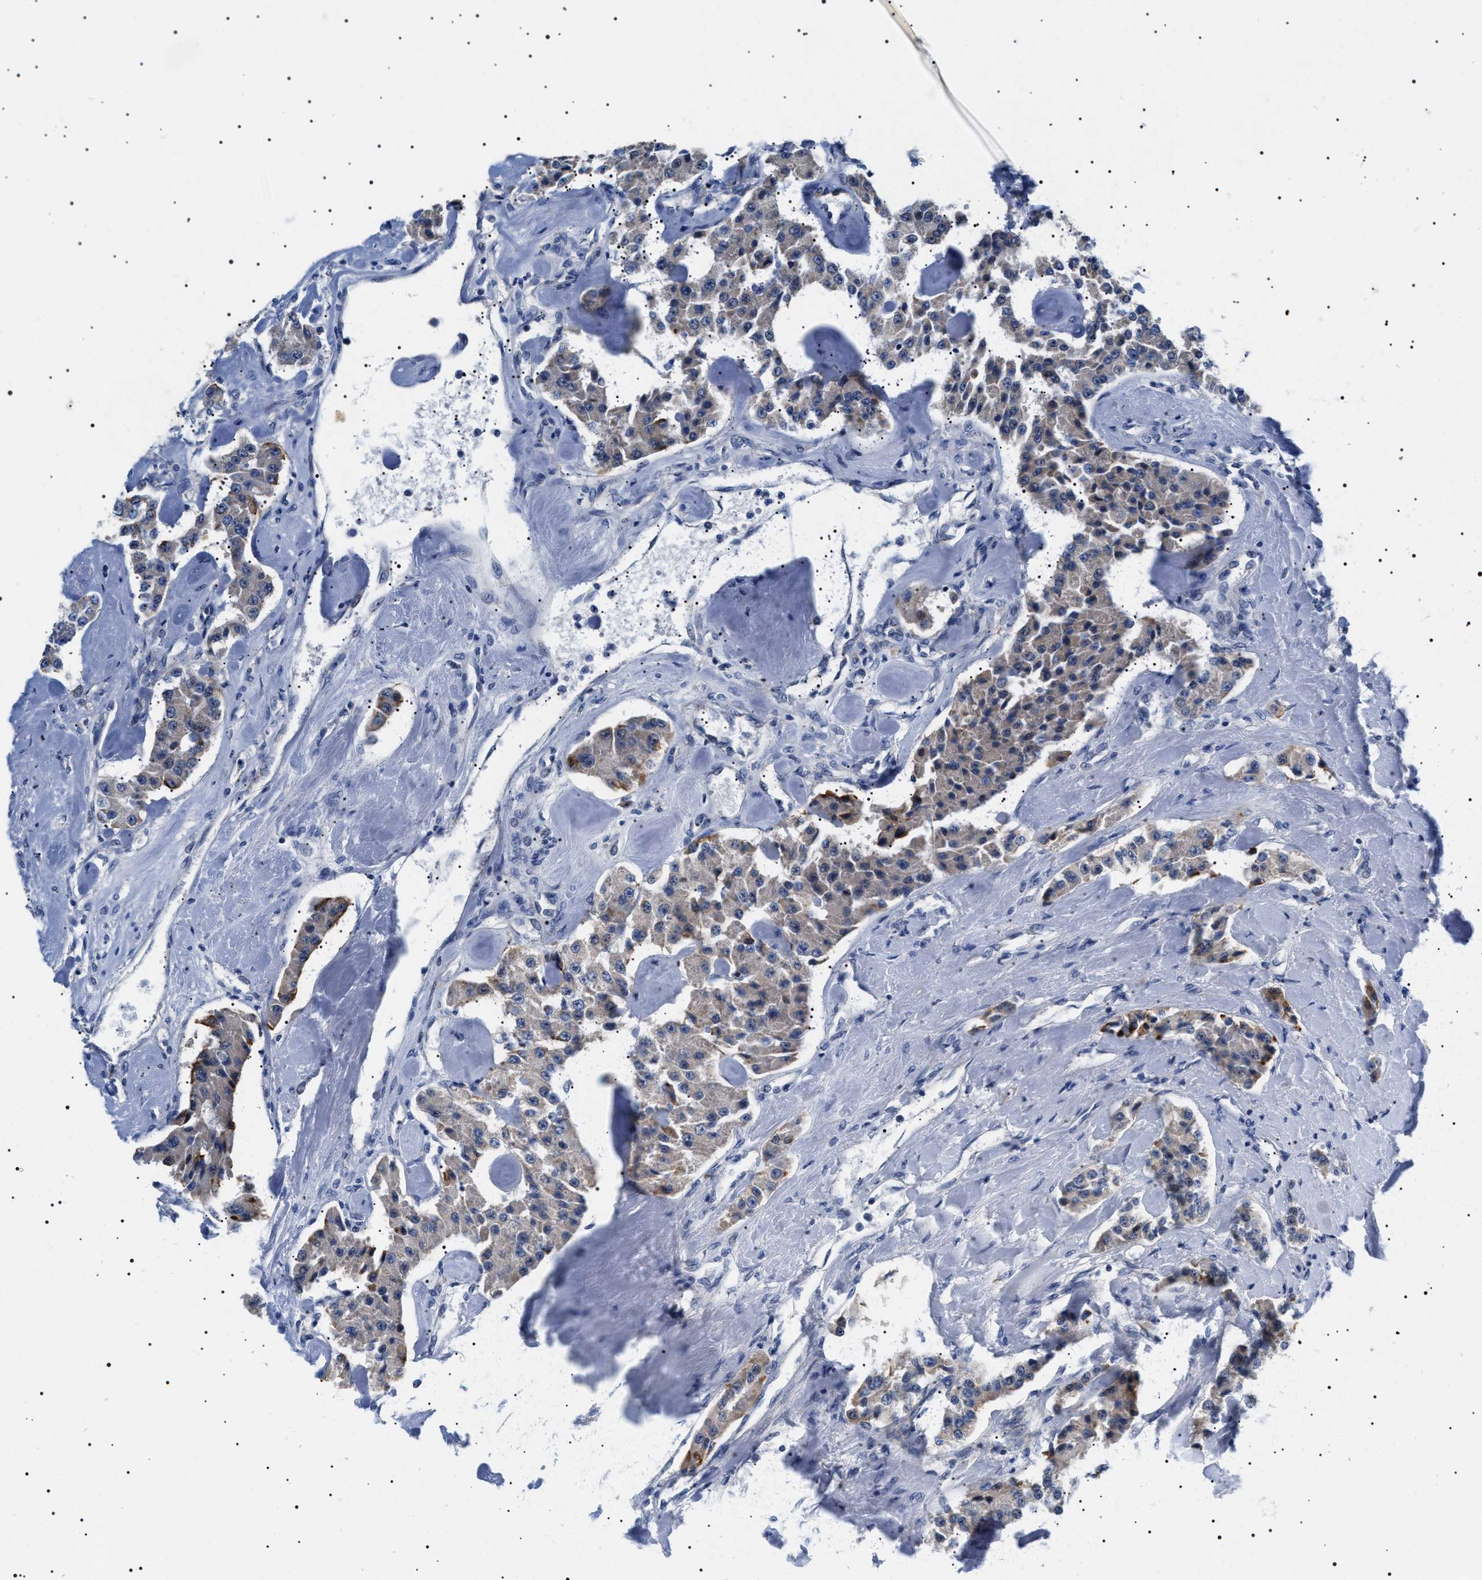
{"staining": {"intensity": "moderate", "quantity": "<25%", "location": "cytoplasmic/membranous"}, "tissue": "carcinoid", "cell_type": "Tumor cells", "image_type": "cancer", "snomed": [{"axis": "morphology", "description": "Carcinoid, malignant, NOS"}, {"axis": "topography", "description": "Pancreas"}], "caption": "Human malignant carcinoid stained with a protein marker exhibits moderate staining in tumor cells.", "gene": "TMEM222", "patient": {"sex": "male", "age": 41}}